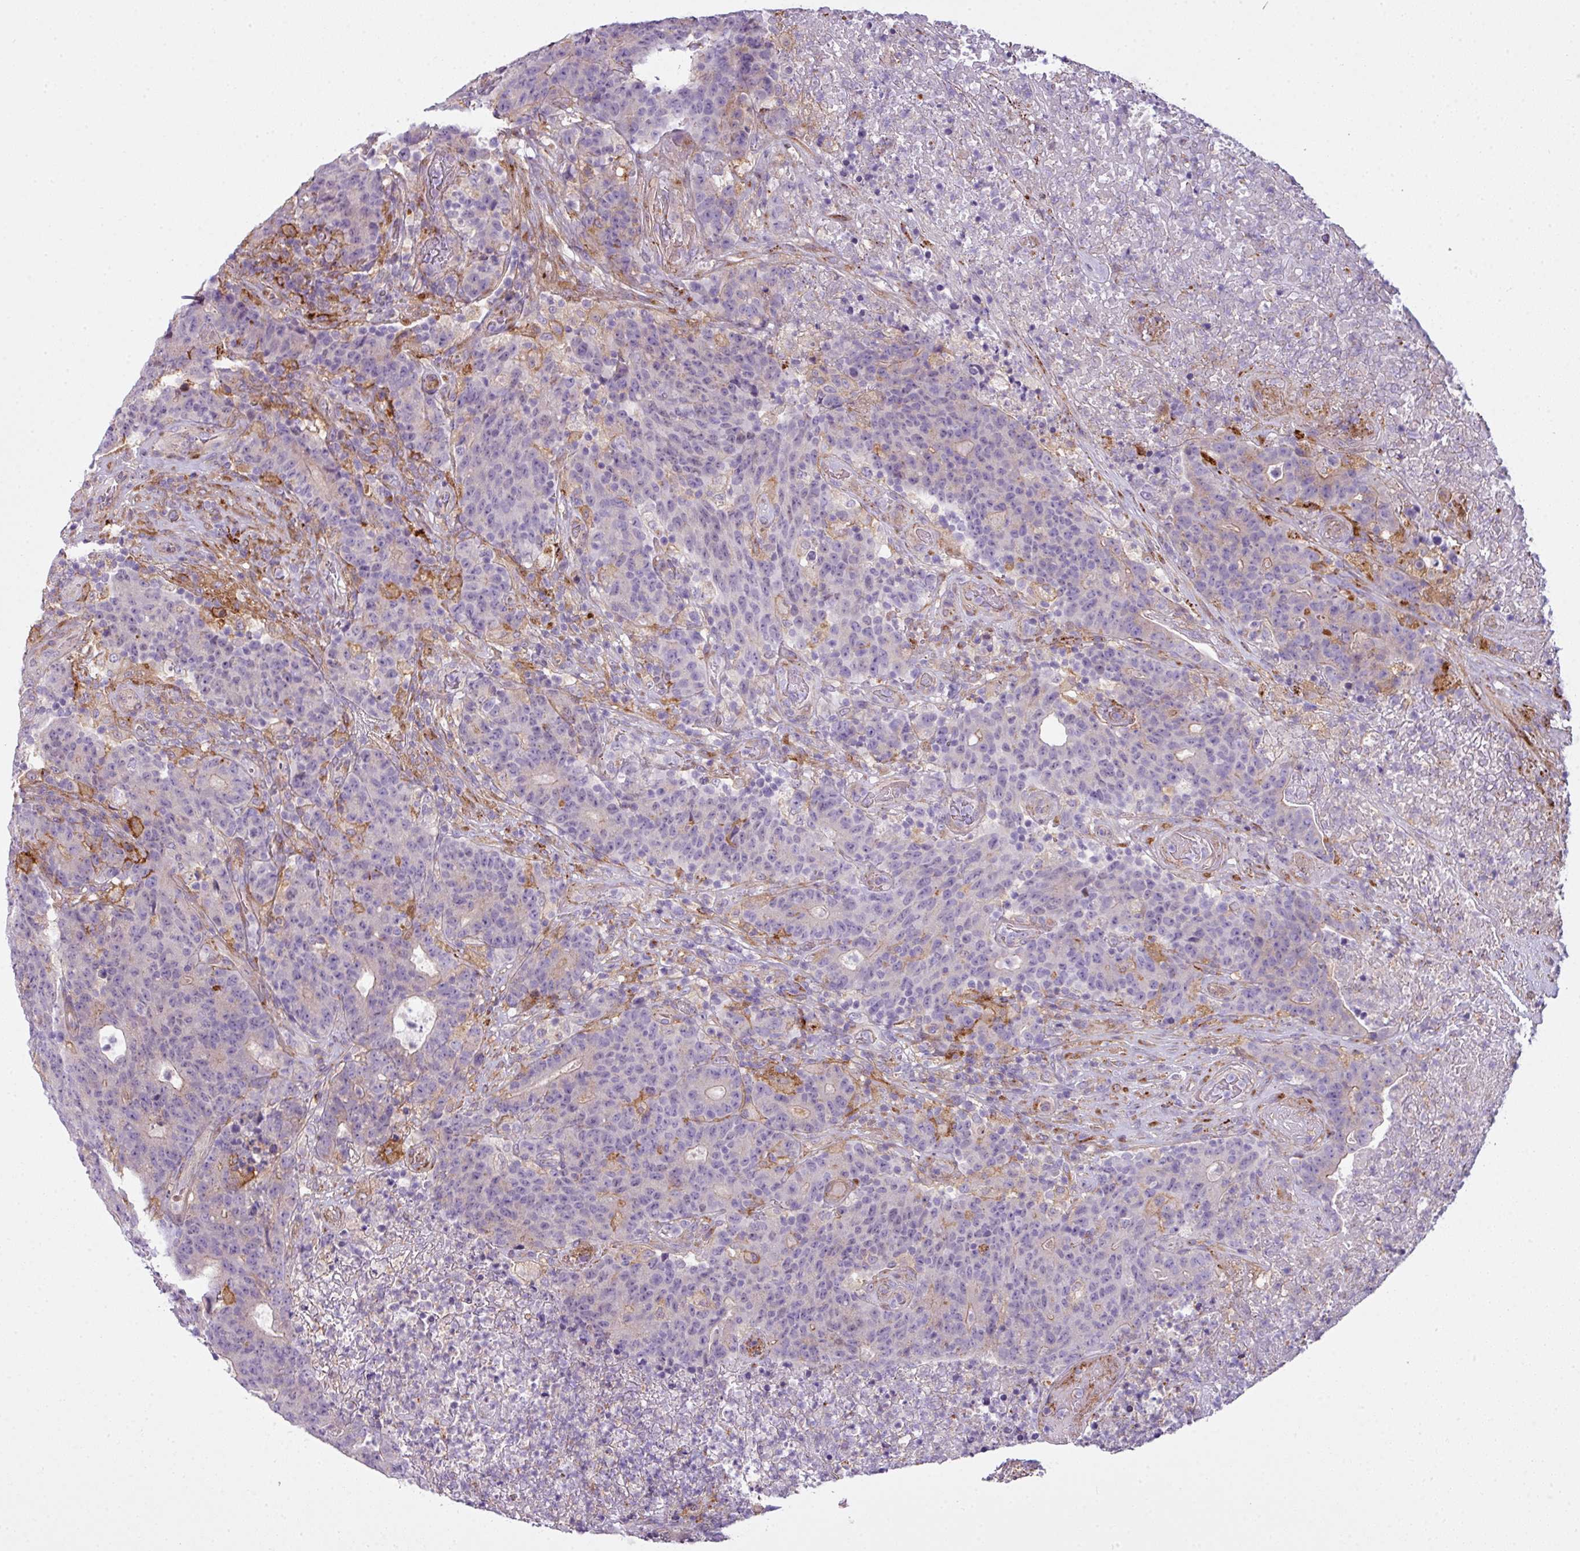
{"staining": {"intensity": "negative", "quantity": "none", "location": "none"}, "tissue": "colorectal cancer", "cell_type": "Tumor cells", "image_type": "cancer", "snomed": [{"axis": "morphology", "description": "Adenocarcinoma, NOS"}, {"axis": "topography", "description": "Colon"}], "caption": "Tumor cells are negative for protein expression in human colorectal cancer (adenocarcinoma). Nuclei are stained in blue.", "gene": "COL8A1", "patient": {"sex": "female", "age": 75}}